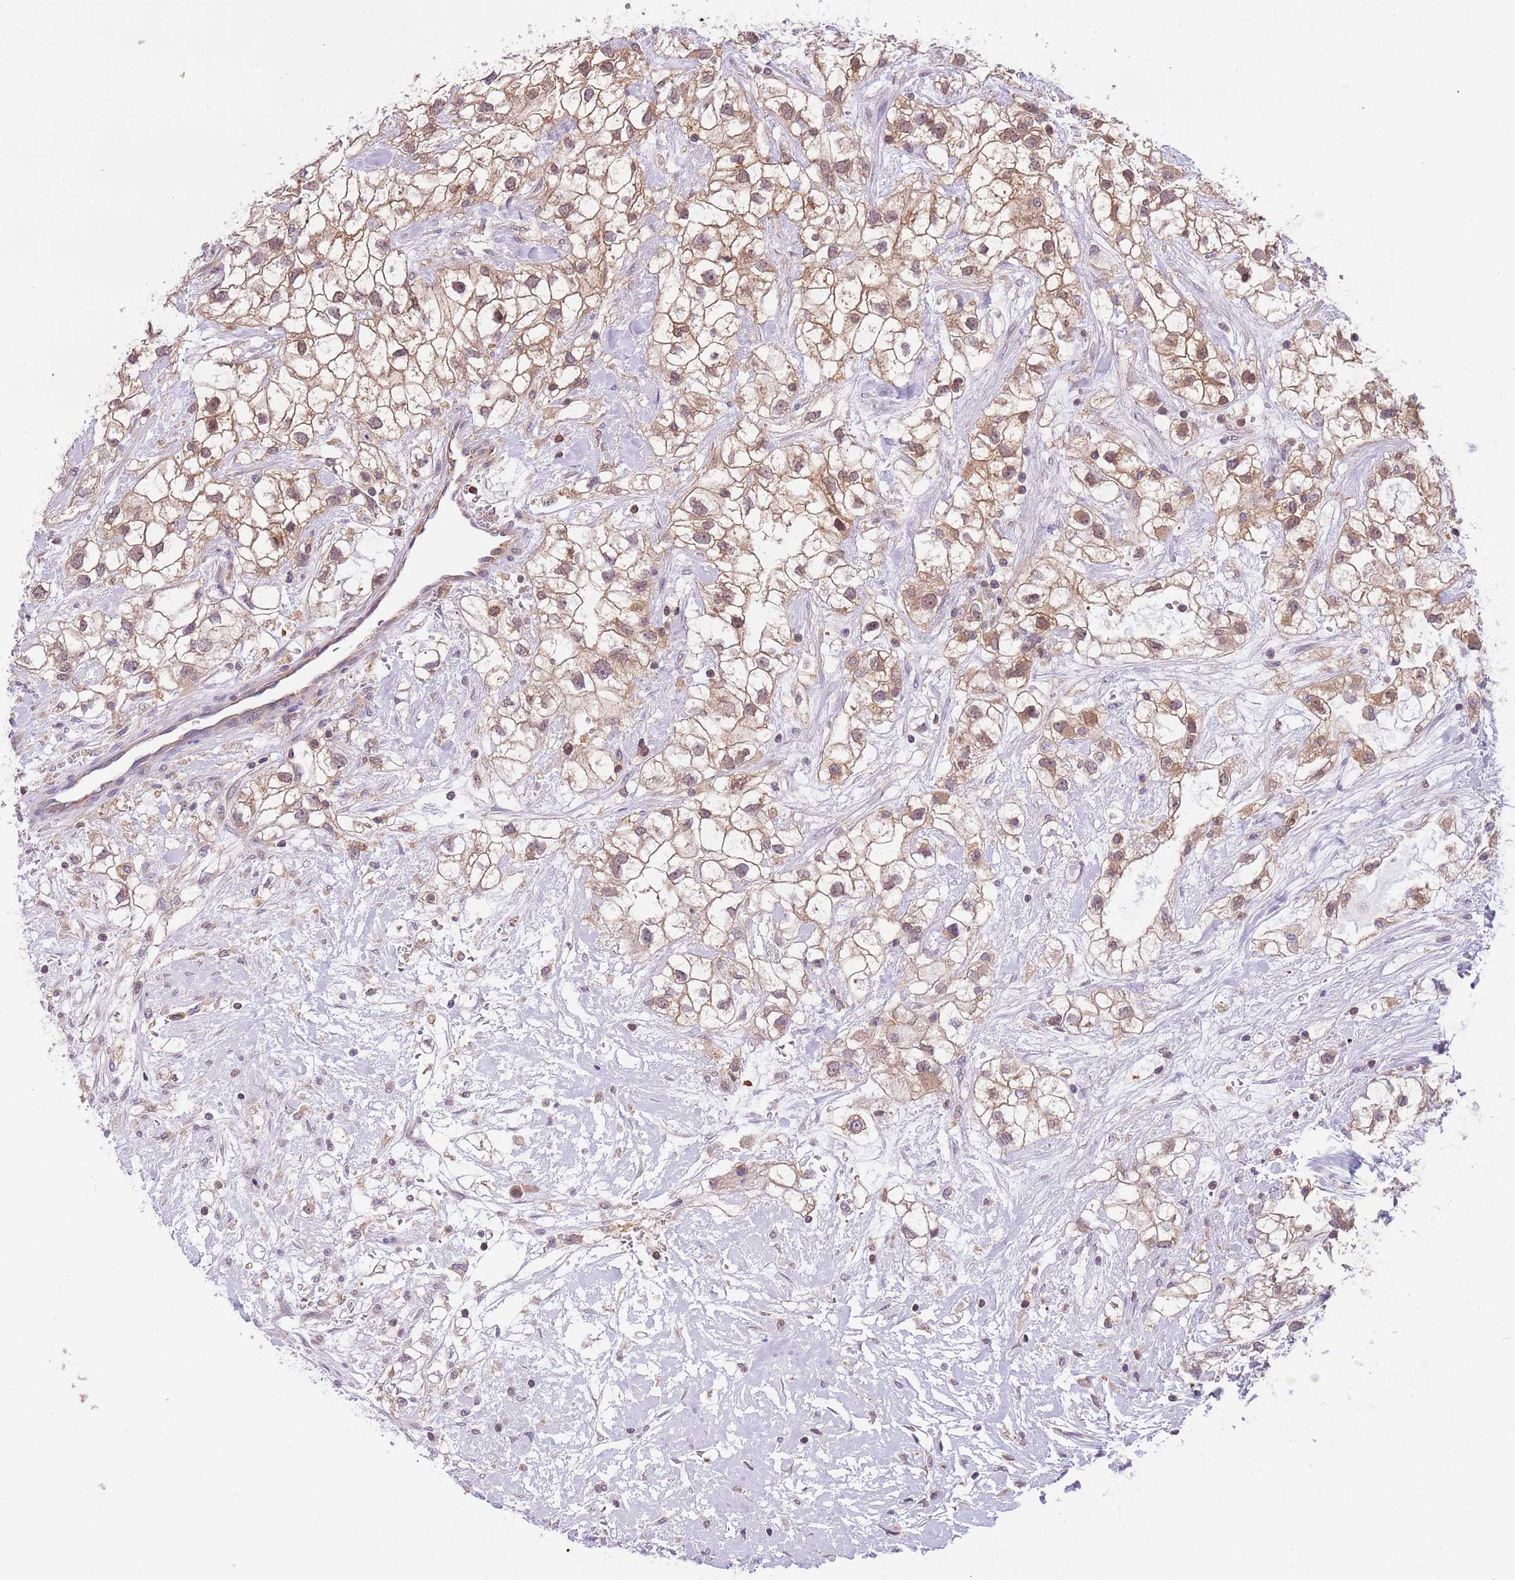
{"staining": {"intensity": "moderate", "quantity": ">75%", "location": "cytoplasmic/membranous"}, "tissue": "renal cancer", "cell_type": "Tumor cells", "image_type": "cancer", "snomed": [{"axis": "morphology", "description": "Adenocarcinoma, NOS"}, {"axis": "topography", "description": "Kidney"}], "caption": "Immunohistochemical staining of renal adenocarcinoma demonstrates medium levels of moderate cytoplasmic/membranous protein staining in about >75% of tumor cells. (Brightfield microscopy of DAB IHC at high magnification).", "gene": "STIP1", "patient": {"sex": "male", "age": 59}}